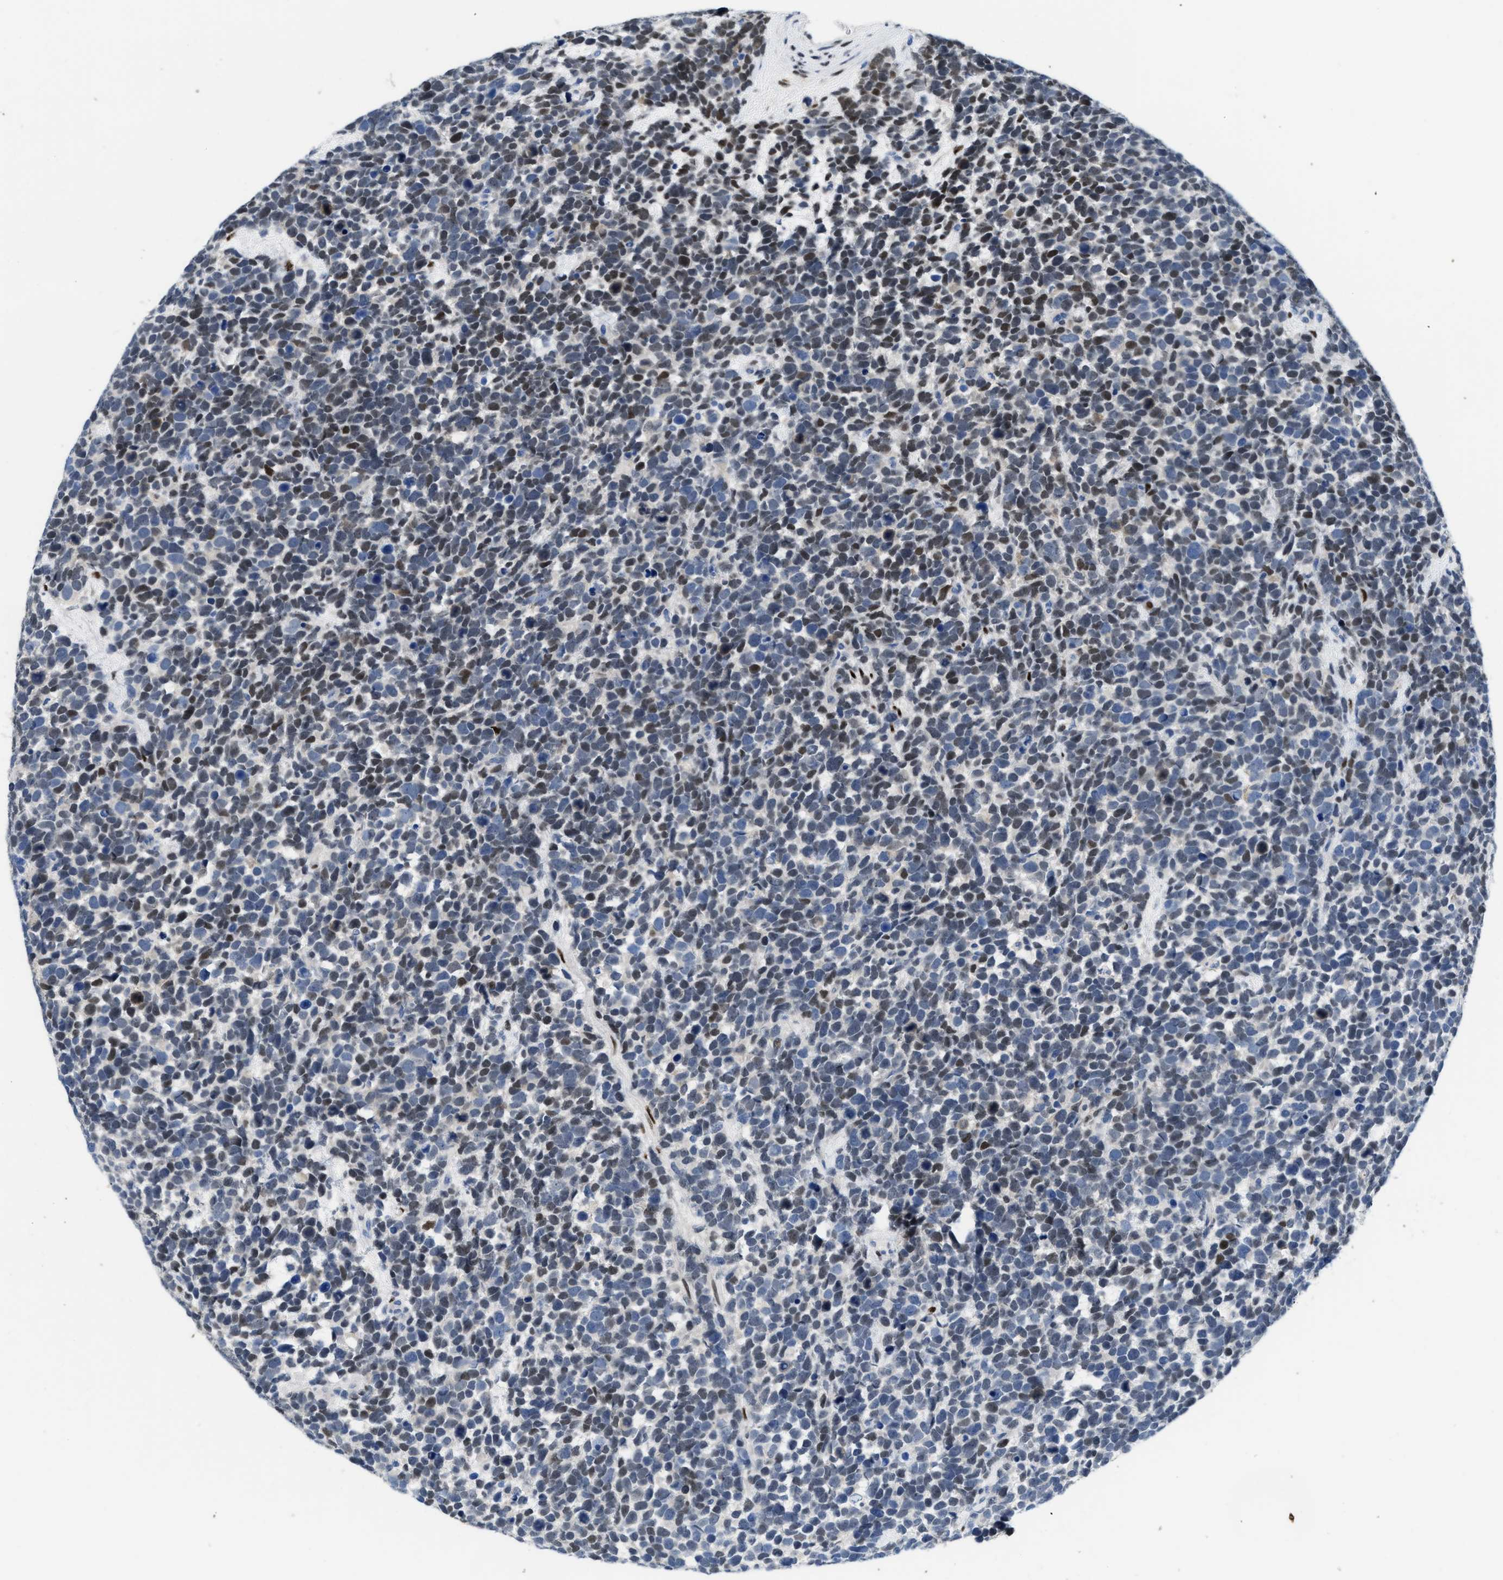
{"staining": {"intensity": "moderate", "quantity": "25%-75%", "location": "nuclear"}, "tissue": "urothelial cancer", "cell_type": "Tumor cells", "image_type": "cancer", "snomed": [{"axis": "morphology", "description": "Urothelial carcinoma, High grade"}, {"axis": "topography", "description": "Urinary bladder"}], "caption": "Urothelial carcinoma (high-grade) stained for a protein (brown) reveals moderate nuclear positive positivity in about 25%-75% of tumor cells.", "gene": "NFIX", "patient": {"sex": "female", "age": 82}}